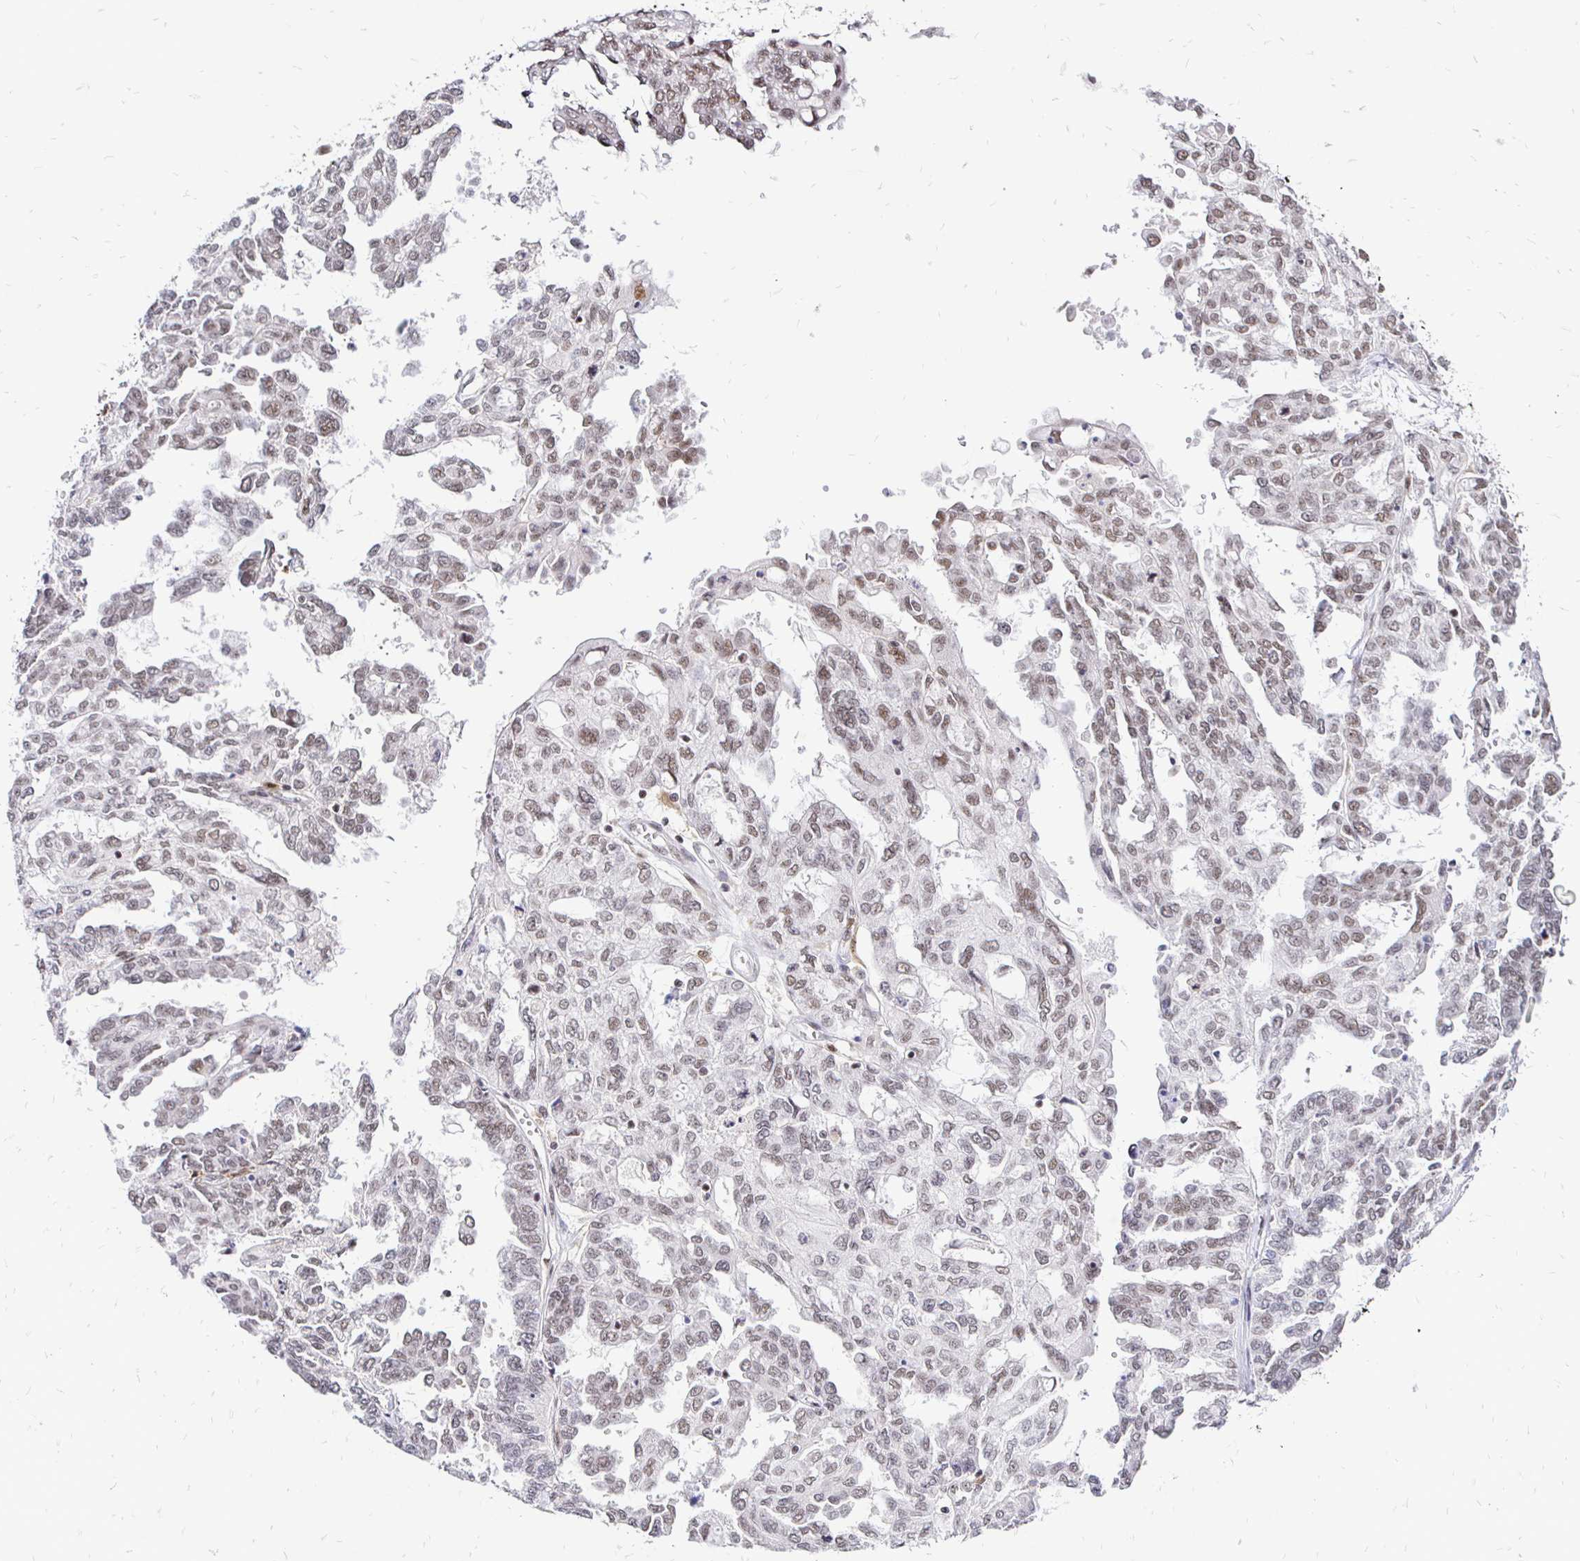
{"staining": {"intensity": "weak", "quantity": "<25%", "location": "nuclear"}, "tissue": "ovarian cancer", "cell_type": "Tumor cells", "image_type": "cancer", "snomed": [{"axis": "morphology", "description": "Cystadenocarcinoma, serous, NOS"}, {"axis": "topography", "description": "Ovary"}], "caption": "Tumor cells show no significant protein staining in serous cystadenocarcinoma (ovarian).", "gene": "SIN3A", "patient": {"sex": "female", "age": 53}}